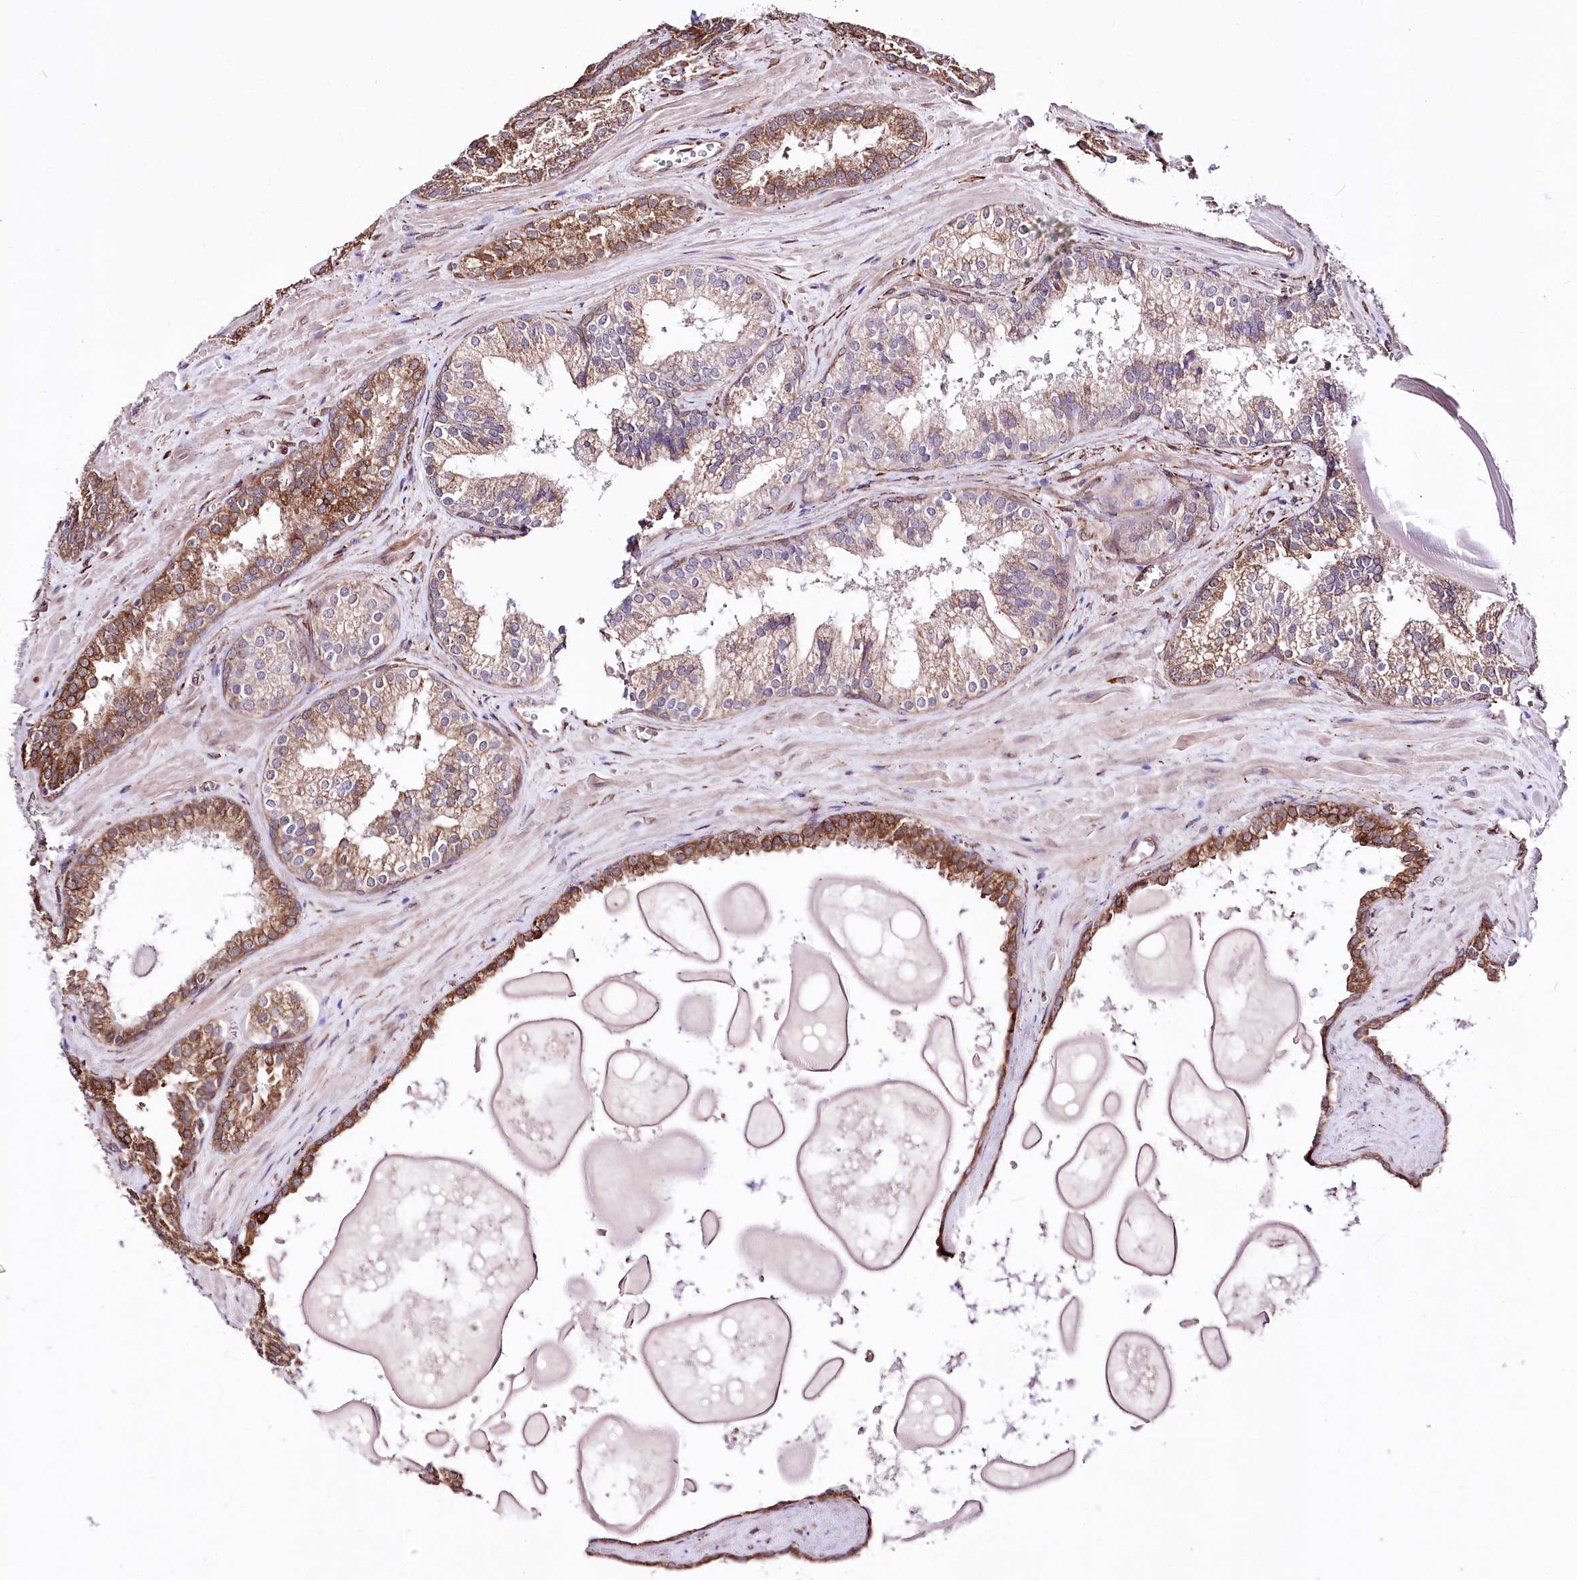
{"staining": {"intensity": "moderate", "quantity": "25%-75%", "location": "cytoplasmic/membranous"}, "tissue": "prostate cancer", "cell_type": "Tumor cells", "image_type": "cancer", "snomed": [{"axis": "morphology", "description": "Adenocarcinoma, High grade"}, {"axis": "topography", "description": "Prostate"}], "caption": "A medium amount of moderate cytoplasmic/membranous positivity is appreciated in about 25%-75% of tumor cells in prostate cancer (high-grade adenocarcinoma) tissue.", "gene": "WWC1", "patient": {"sex": "male", "age": 66}}